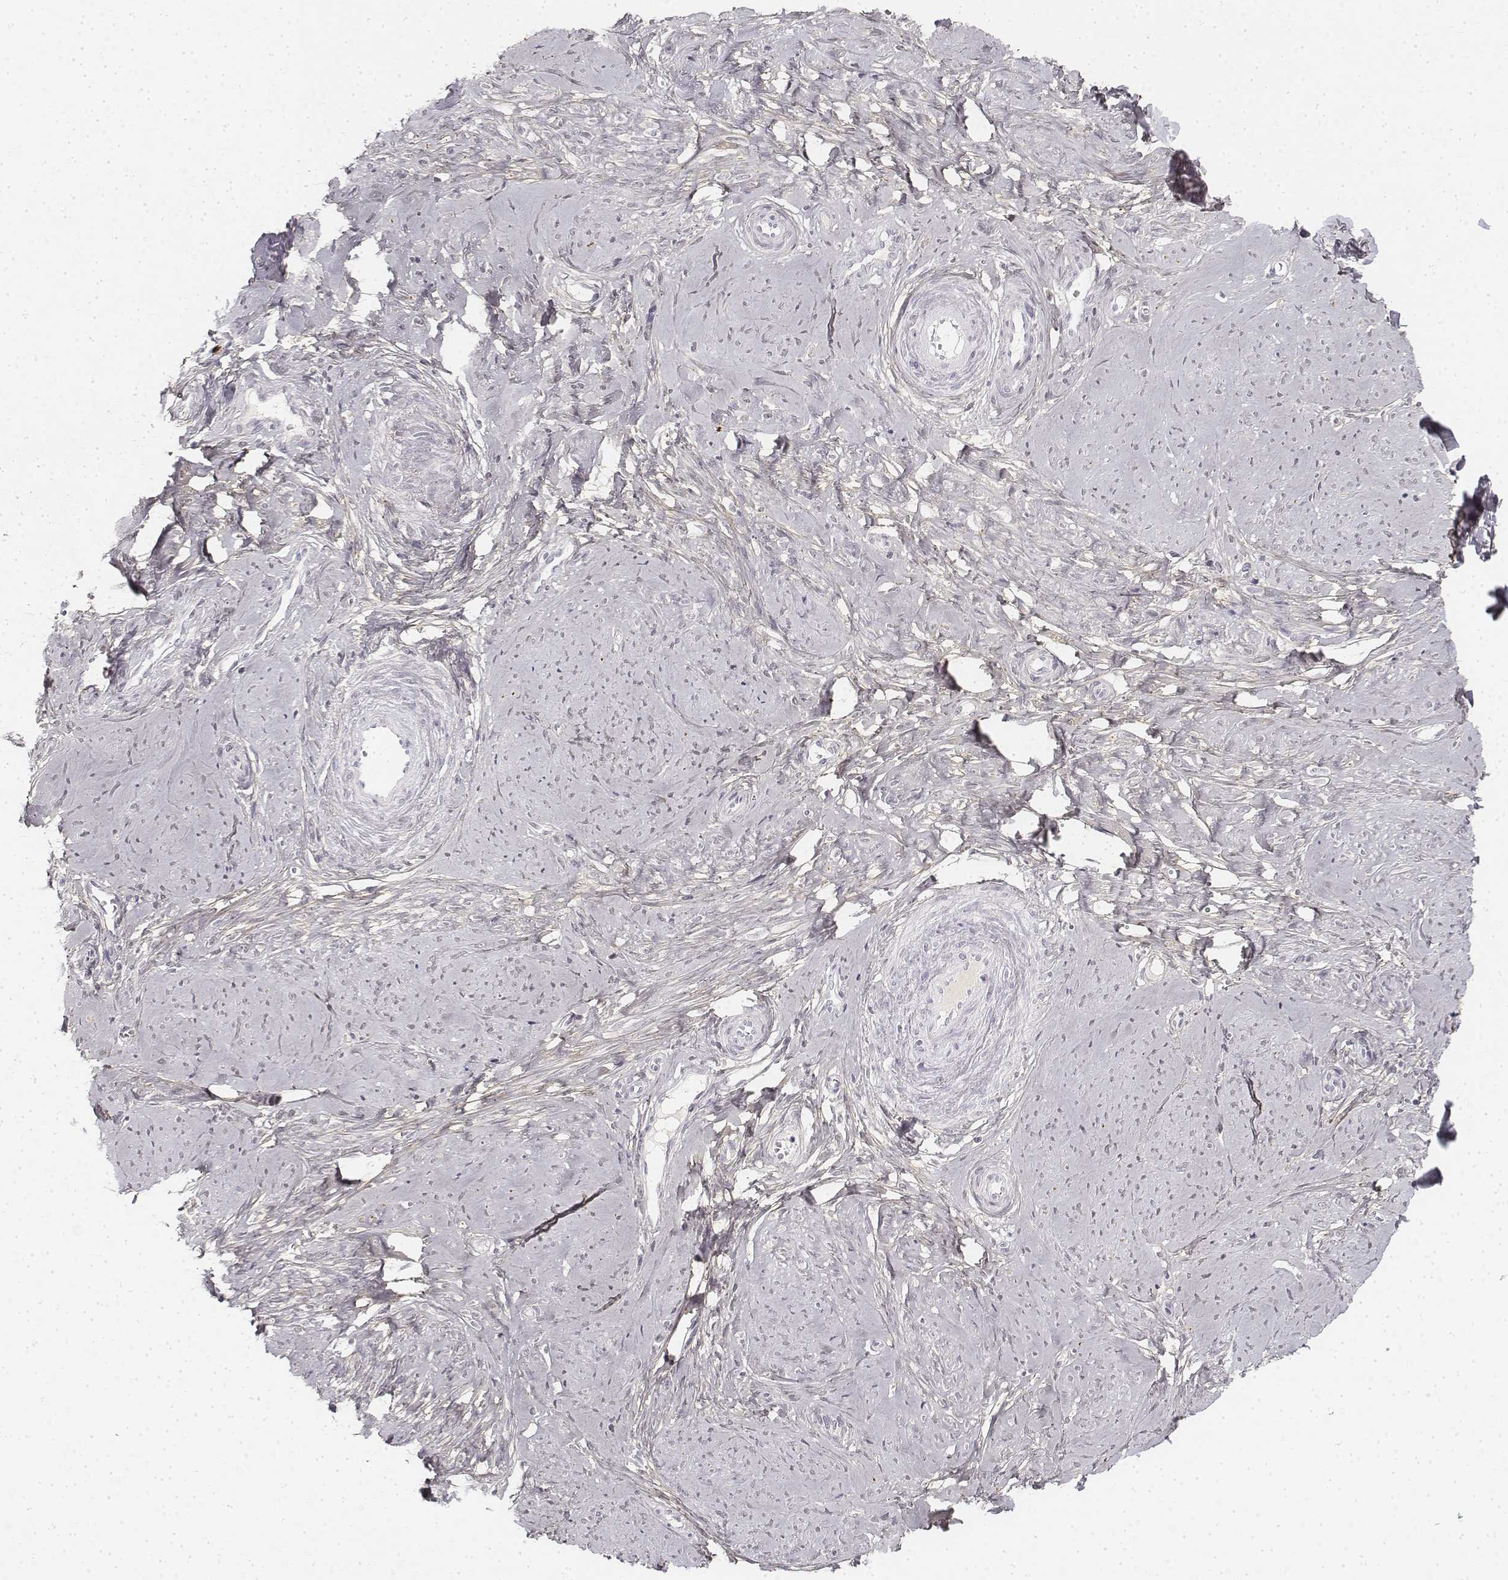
{"staining": {"intensity": "negative", "quantity": "none", "location": "none"}, "tissue": "smooth muscle", "cell_type": "Smooth muscle cells", "image_type": "normal", "snomed": [{"axis": "morphology", "description": "Normal tissue, NOS"}, {"axis": "topography", "description": "Smooth muscle"}], "caption": "Immunohistochemistry (IHC) histopathology image of normal smooth muscle stained for a protein (brown), which displays no staining in smooth muscle cells. The staining was performed using DAB to visualize the protein expression in brown, while the nuclei were stained in blue with hematoxylin (Magnification: 20x).", "gene": "KRT84", "patient": {"sex": "female", "age": 48}}